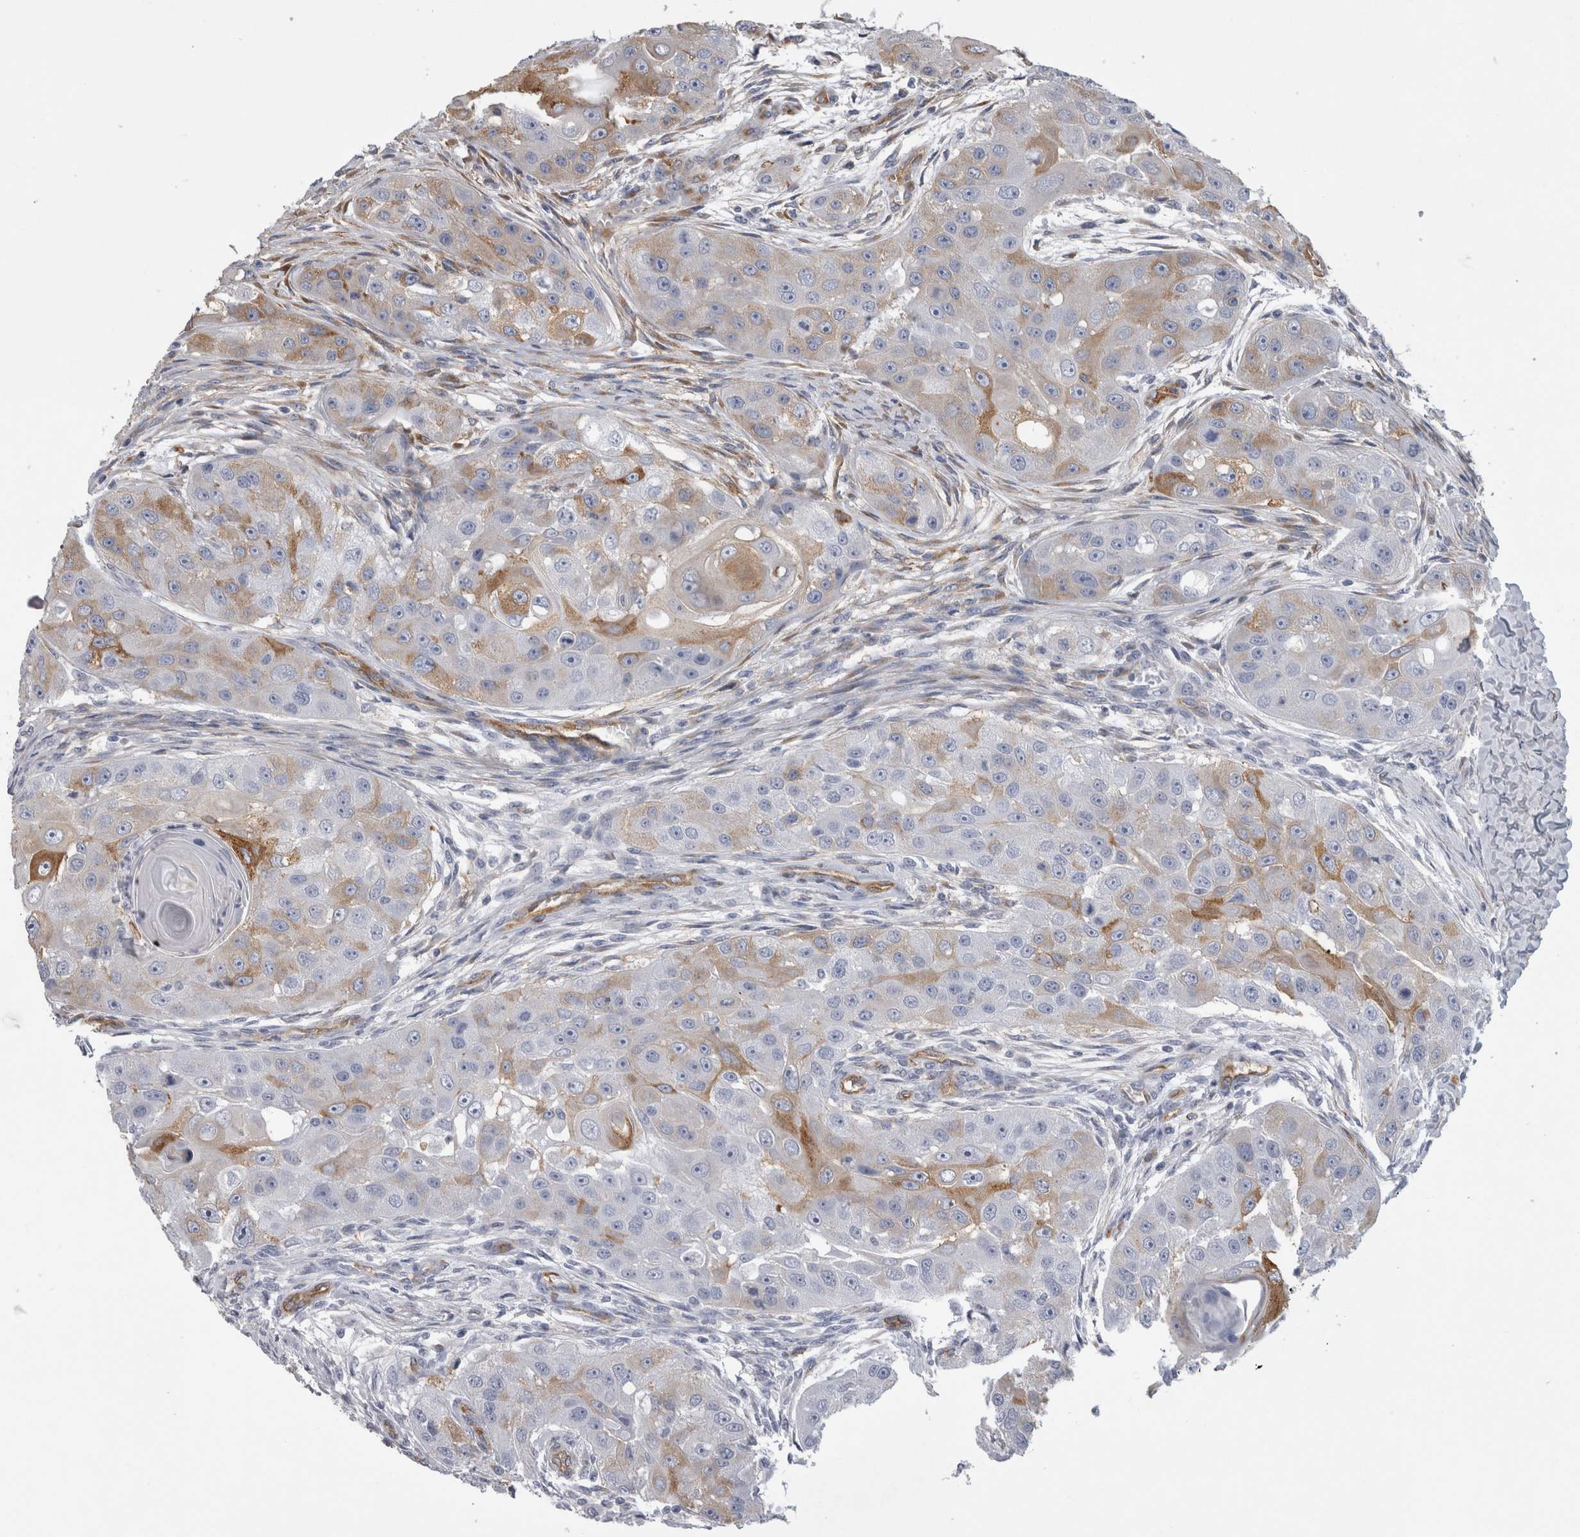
{"staining": {"intensity": "moderate", "quantity": "<25%", "location": "cytoplasmic/membranous"}, "tissue": "head and neck cancer", "cell_type": "Tumor cells", "image_type": "cancer", "snomed": [{"axis": "morphology", "description": "Normal tissue, NOS"}, {"axis": "morphology", "description": "Squamous cell carcinoma, NOS"}, {"axis": "topography", "description": "Skeletal muscle"}, {"axis": "topography", "description": "Head-Neck"}], "caption": "Head and neck cancer stained with a protein marker demonstrates moderate staining in tumor cells.", "gene": "ATXN3", "patient": {"sex": "male", "age": 51}}